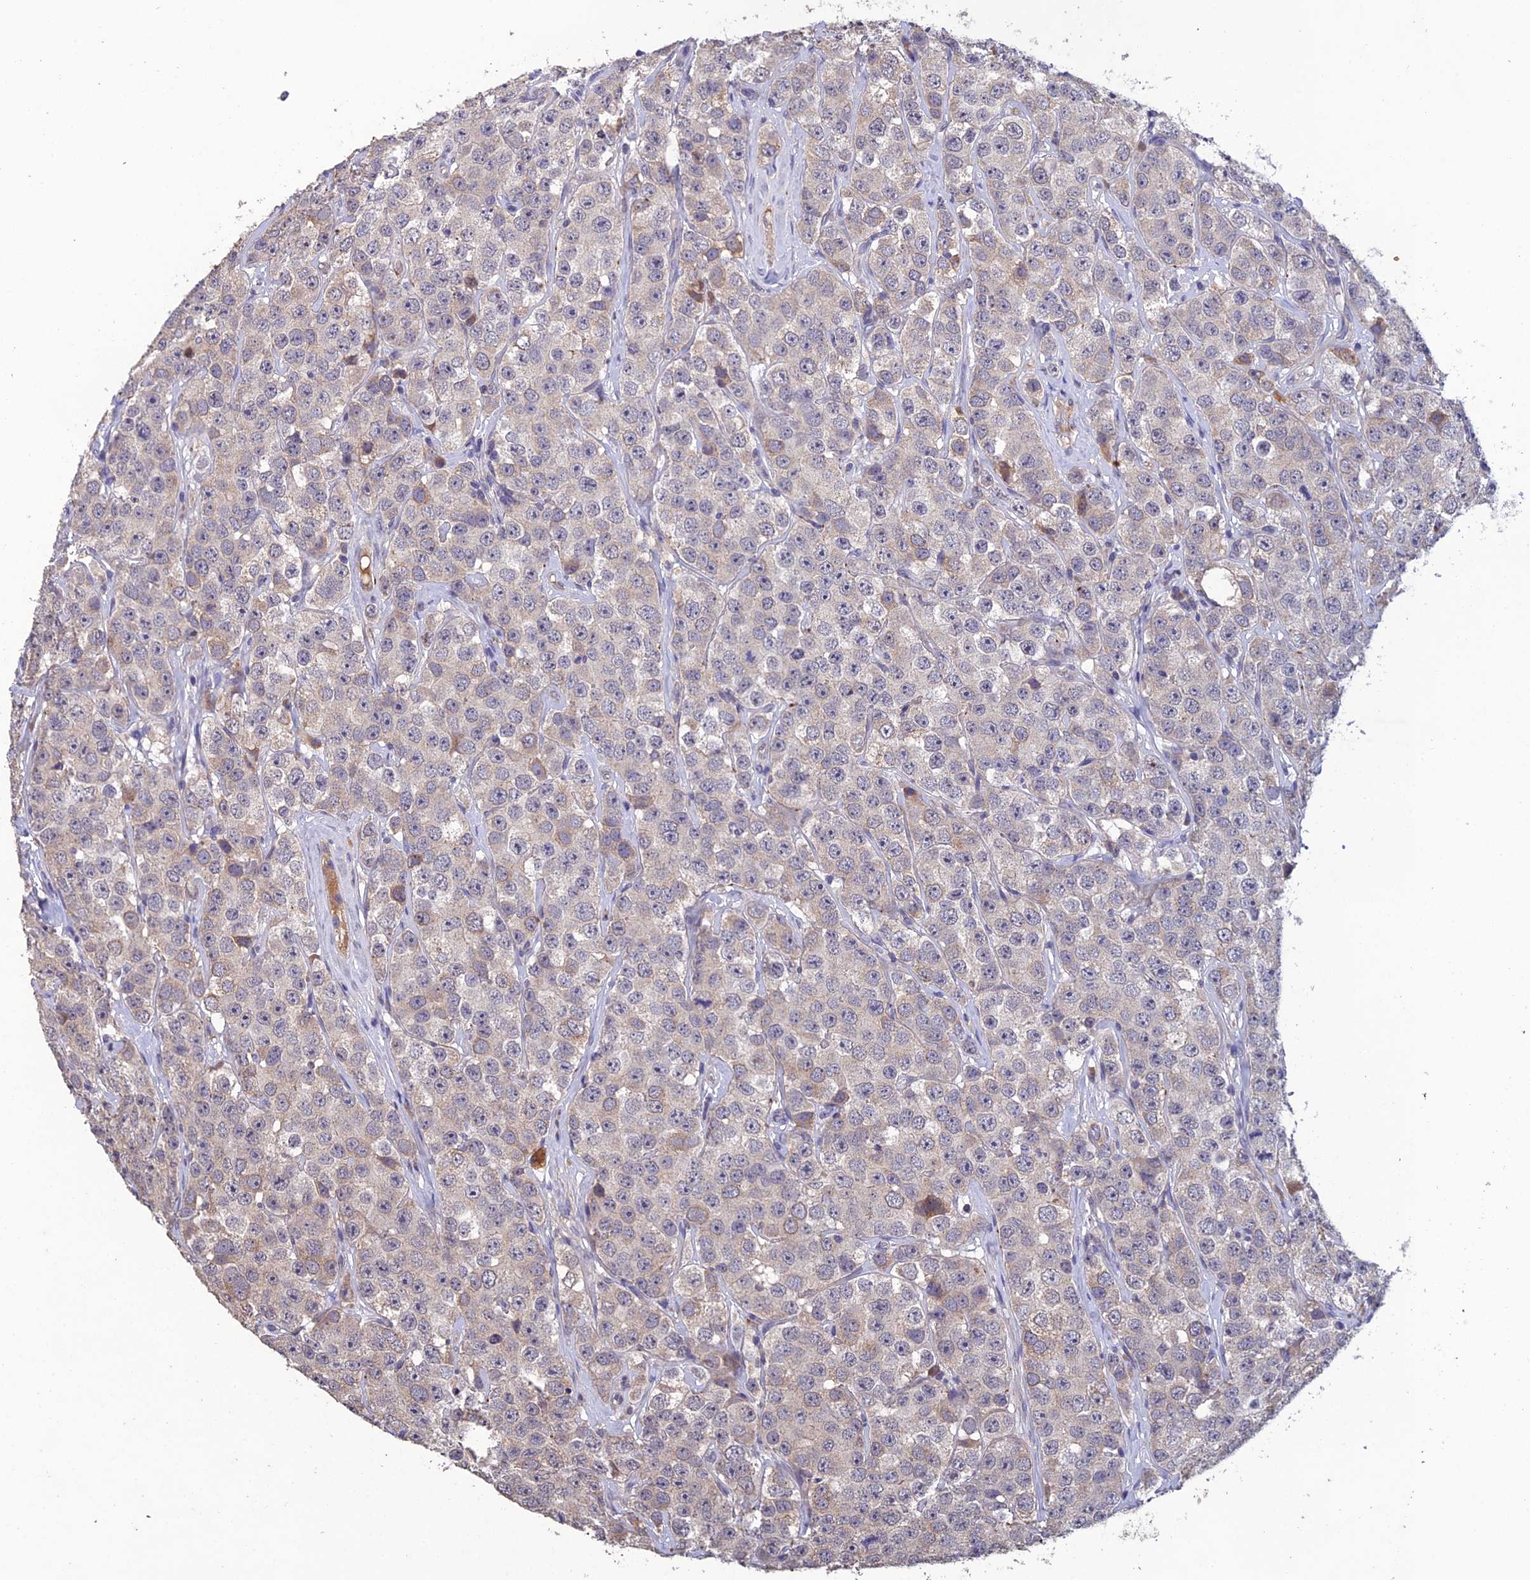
{"staining": {"intensity": "weak", "quantity": "25%-75%", "location": "cytoplasmic/membranous"}, "tissue": "testis cancer", "cell_type": "Tumor cells", "image_type": "cancer", "snomed": [{"axis": "morphology", "description": "Seminoma, NOS"}, {"axis": "topography", "description": "Testis"}], "caption": "Tumor cells exhibit low levels of weak cytoplasmic/membranous positivity in approximately 25%-75% of cells in human testis cancer.", "gene": "SLC39A13", "patient": {"sex": "male", "age": 28}}